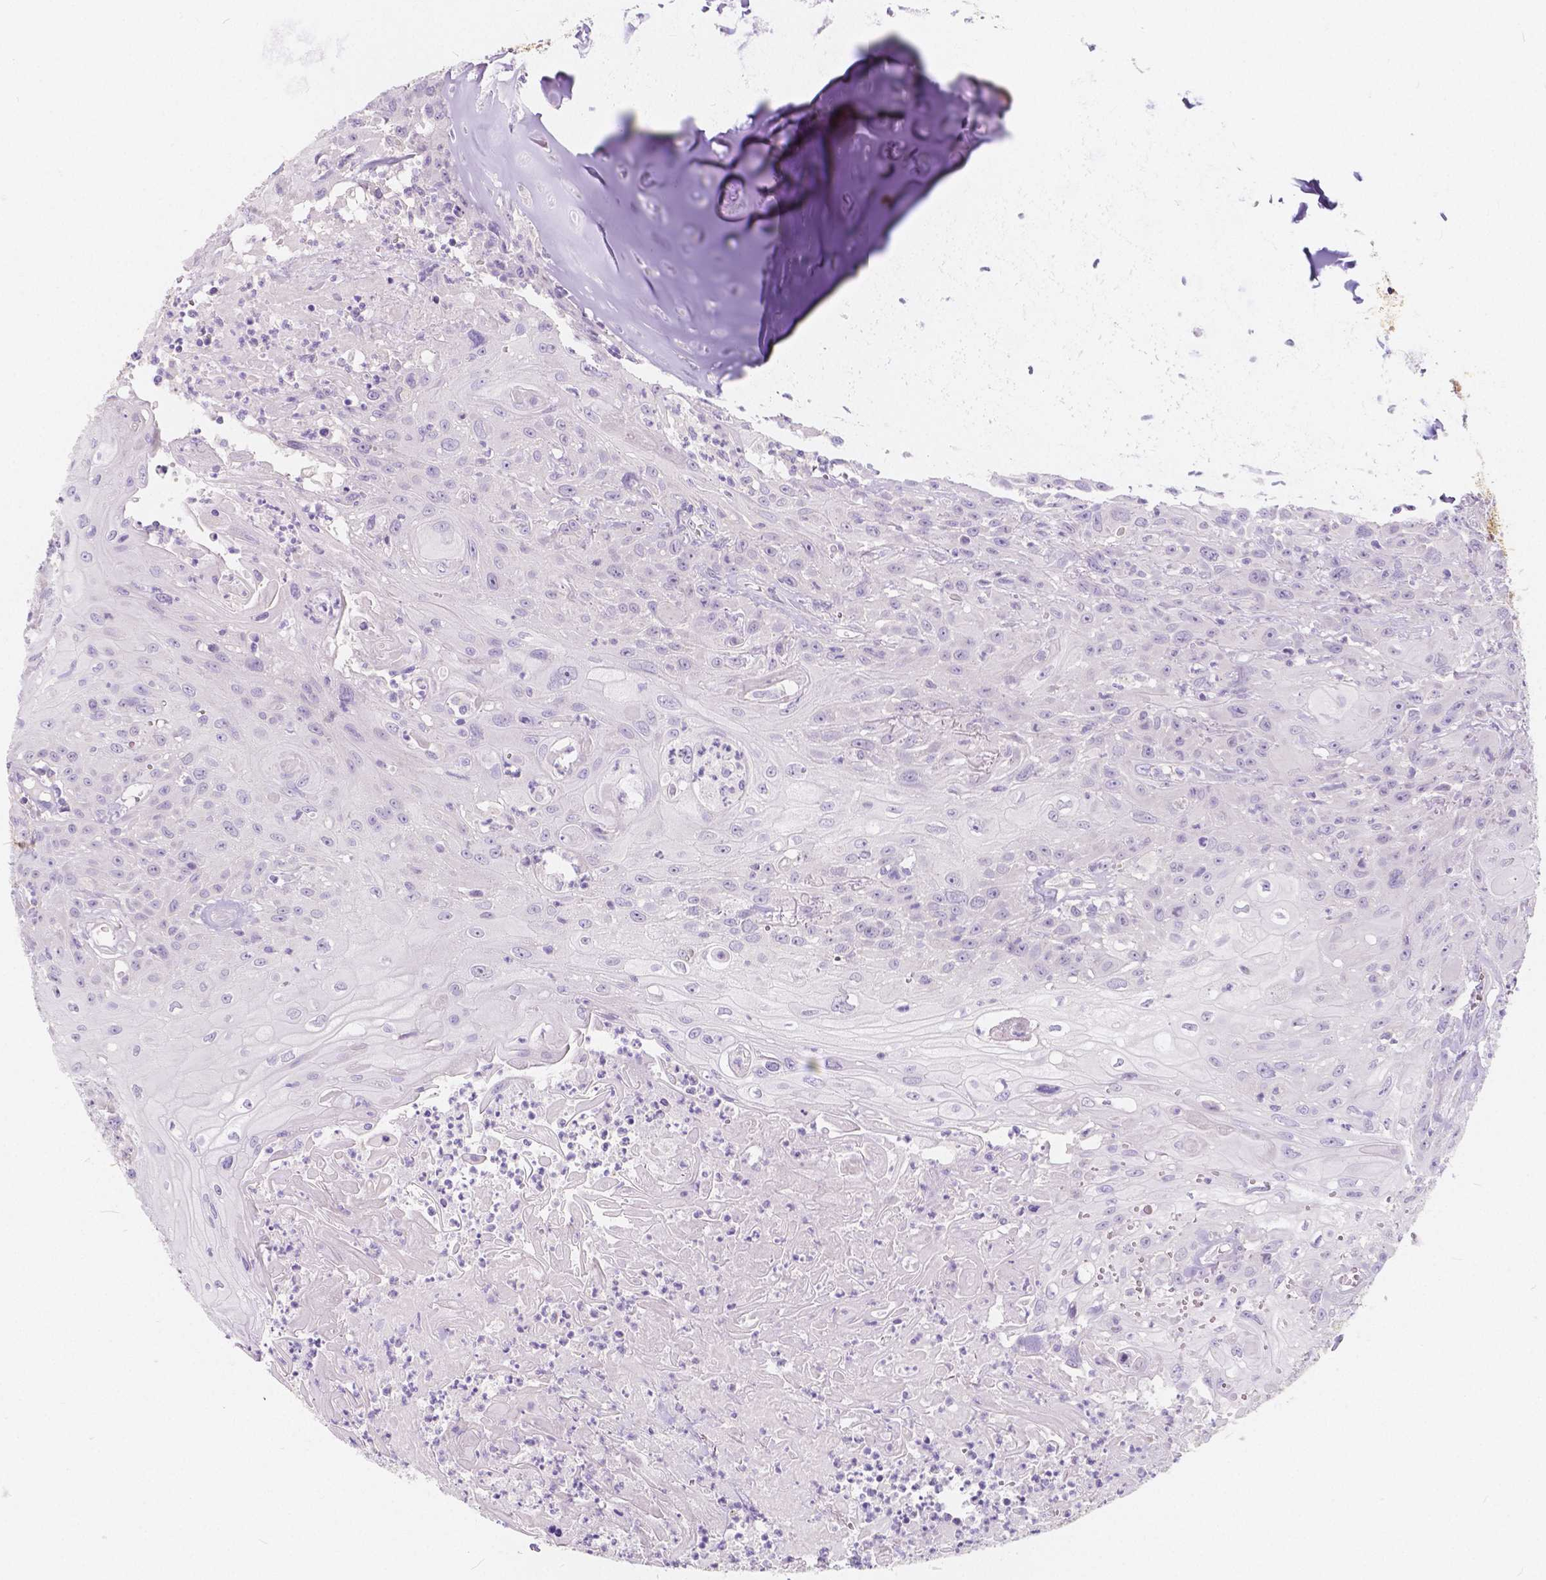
{"staining": {"intensity": "negative", "quantity": "none", "location": "none"}, "tissue": "head and neck cancer", "cell_type": "Tumor cells", "image_type": "cancer", "snomed": [{"axis": "morphology", "description": "Squamous cell carcinoma, NOS"}, {"axis": "topography", "description": "Skin"}, {"axis": "topography", "description": "Head-Neck"}], "caption": "Immunohistochemical staining of head and neck cancer (squamous cell carcinoma) displays no significant staining in tumor cells. The staining was performed using DAB to visualize the protein expression in brown, while the nuclei were stained in blue with hematoxylin (Magnification: 20x).", "gene": "RNF186", "patient": {"sex": "male", "age": 80}}